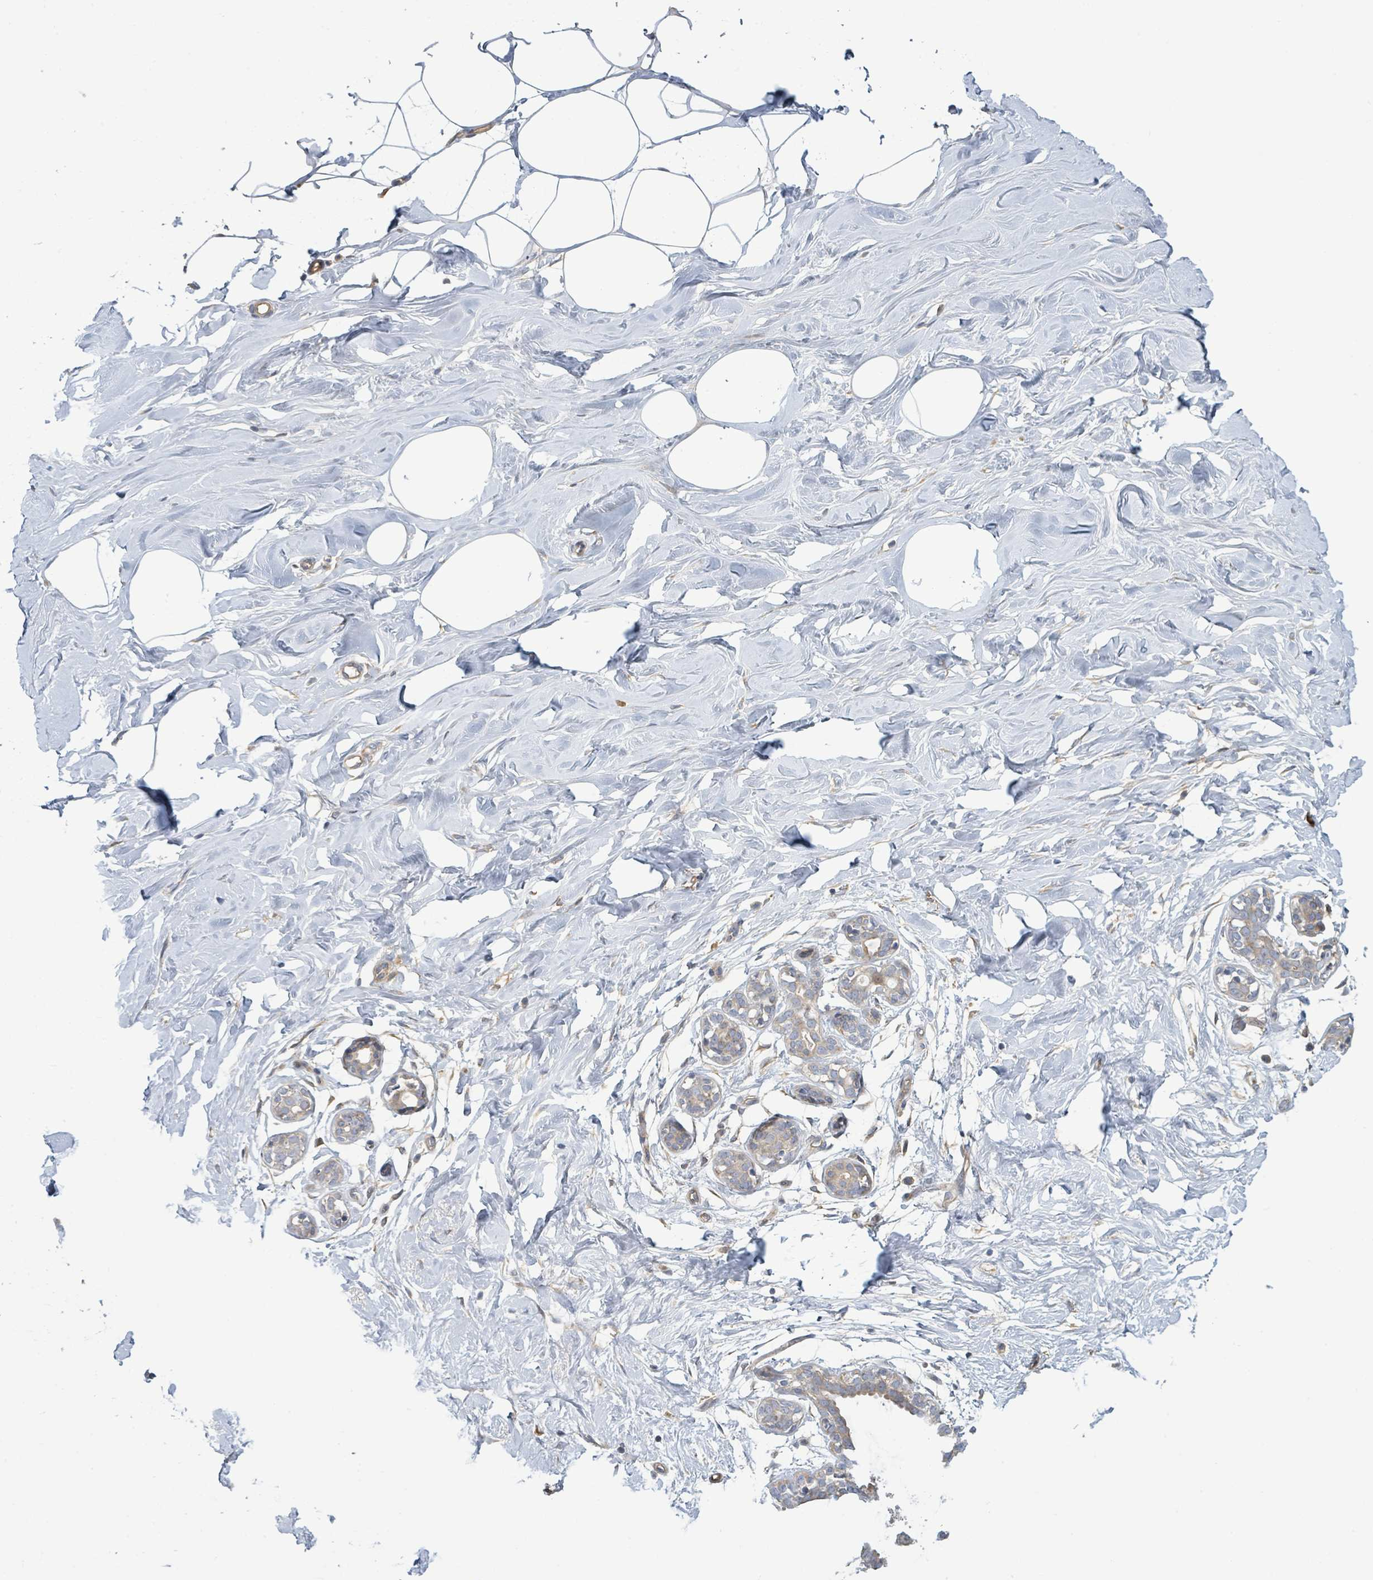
{"staining": {"intensity": "negative", "quantity": "none", "location": "none"}, "tissue": "breast", "cell_type": "Adipocytes", "image_type": "normal", "snomed": [{"axis": "morphology", "description": "Normal tissue, NOS"}, {"axis": "topography", "description": "Breast"}], "caption": "Human breast stained for a protein using immunohistochemistry (IHC) reveals no expression in adipocytes.", "gene": "CFAP210", "patient": {"sex": "female", "age": 27}}